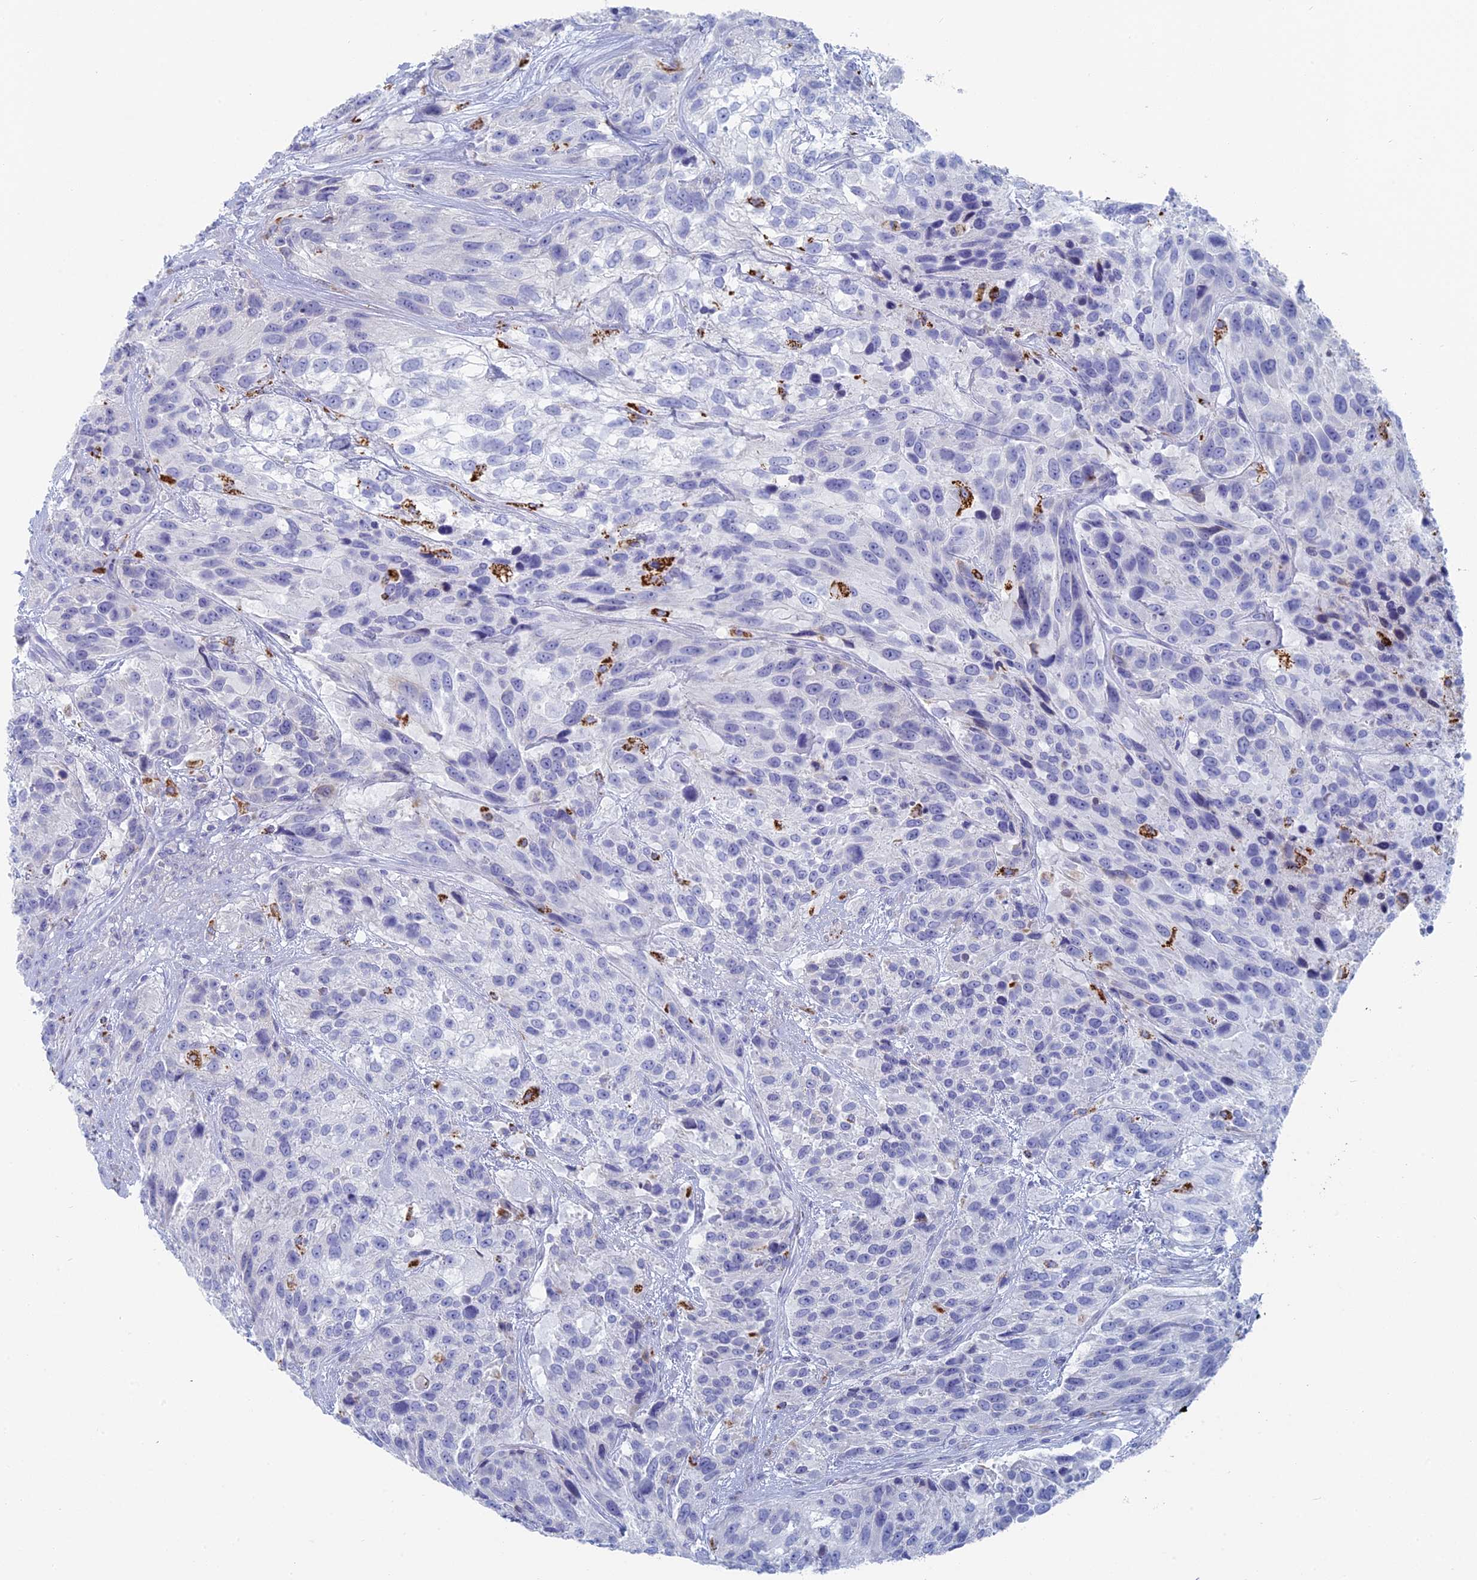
{"staining": {"intensity": "negative", "quantity": "none", "location": "none"}, "tissue": "urothelial cancer", "cell_type": "Tumor cells", "image_type": "cancer", "snomed": [{"axis": "morphology", "description": "Urothelial carcinoma, High grade"}, {"axis": "topography", "description": "Urinary bladder"}], "caption": "Tumor cells show no significant protein staining in urothelial carcinoma (high-grade). Brightfield microscopy of immunohistochemistry (IHC) stained with DAB (3,3'-diaminobenzidine) (brown) and hematoxylin (blue), captured at high magnification.", "gene": "ALMS1", "patient": {"sex": "female", "age": 70}}